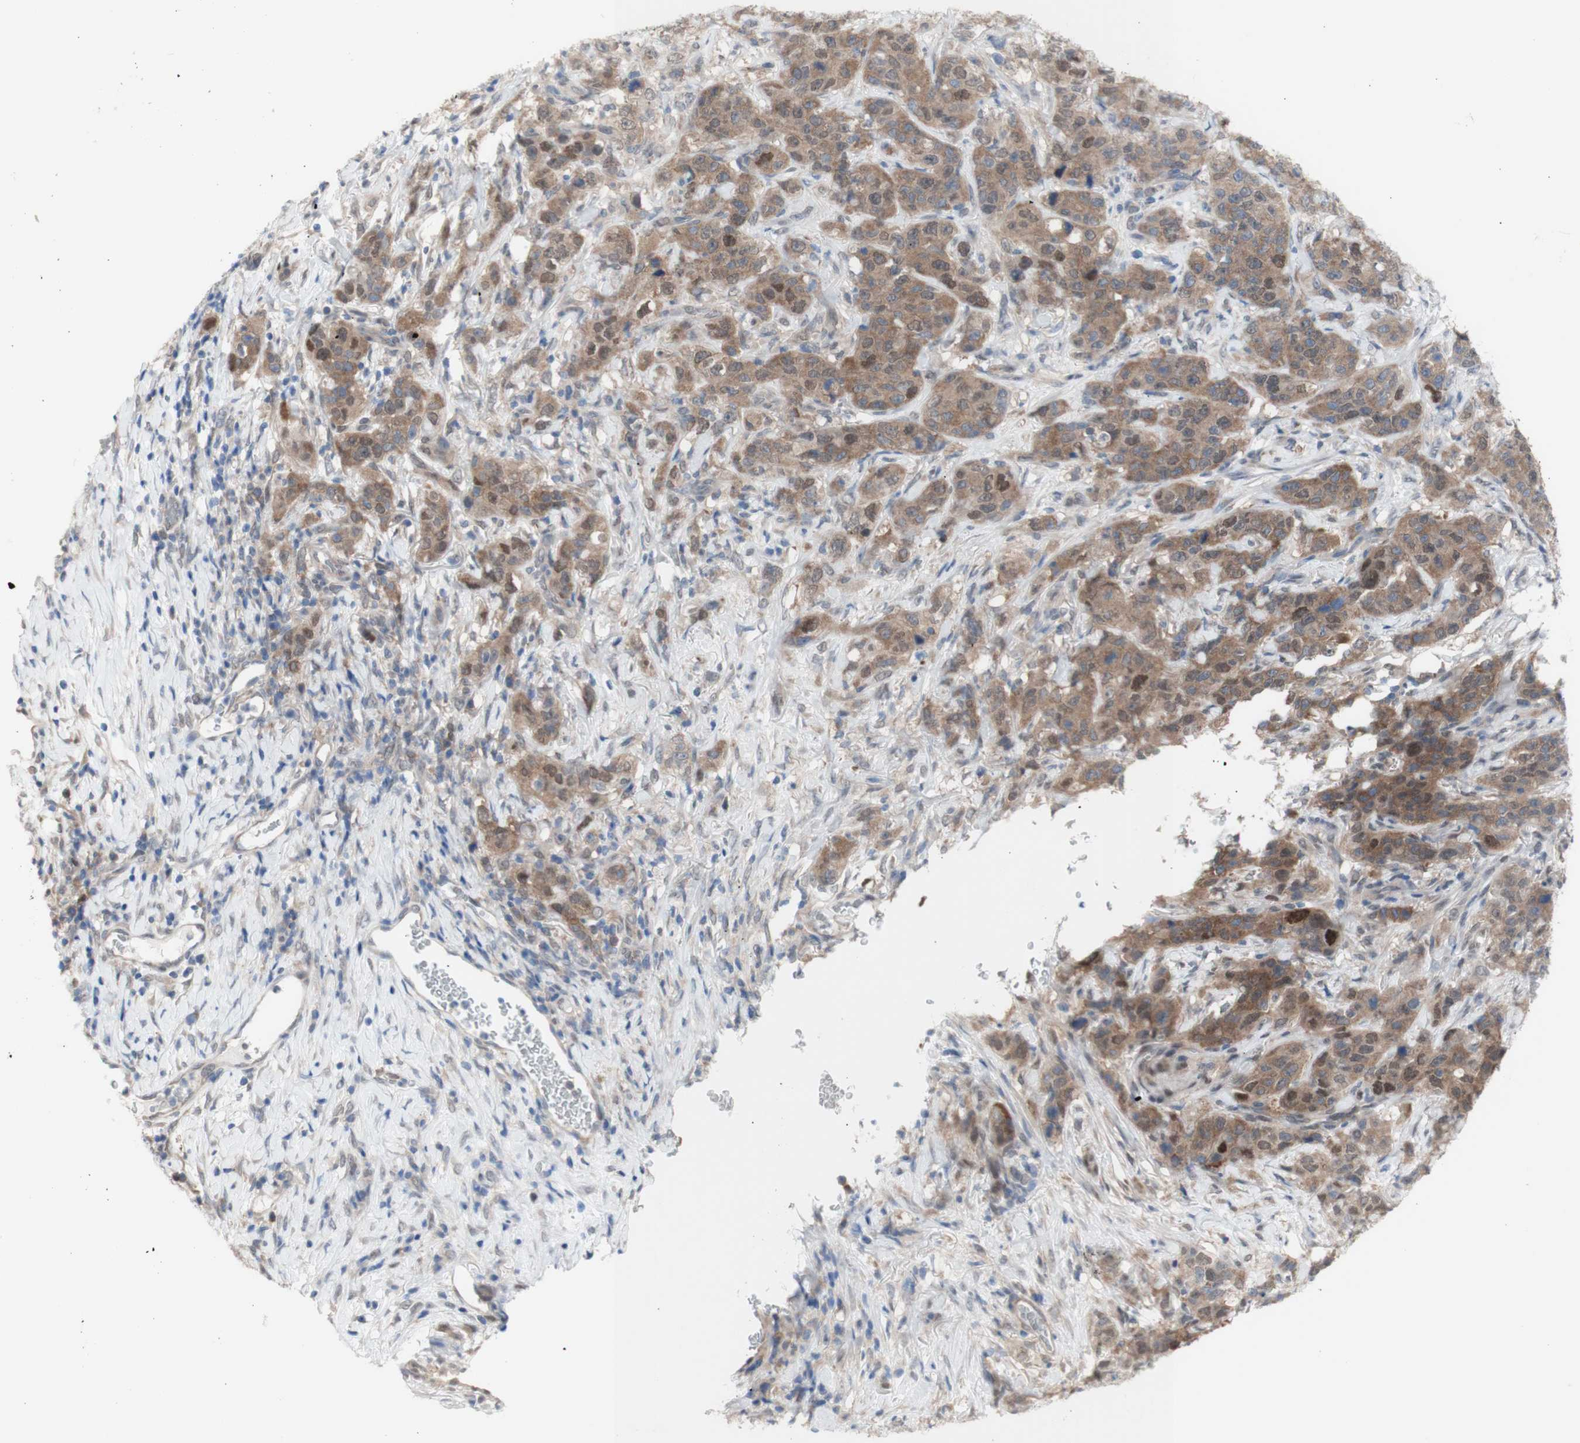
{"staining": {"intensity": "moderate", "quantity": ">75%", "location": "cytoplasmic/membranous,nuclear"}, "tissue": "stomach cancer", "cell_type": "Tumor cells", "image_type": "cancer", "snomed": [{"axis": "morphology", "description": "Adenocarcinoma, NOS"}, {"axis": "topography", "description": "Stomach"}], "caption": "Tumor cells reveal moderate cytoplasmic/membranous and nuclear expression in approximately >75% of cells in stomach adenocarcinoma.", "gene": "PRMT5", "patient": {"sex": "male", "age": 48}}